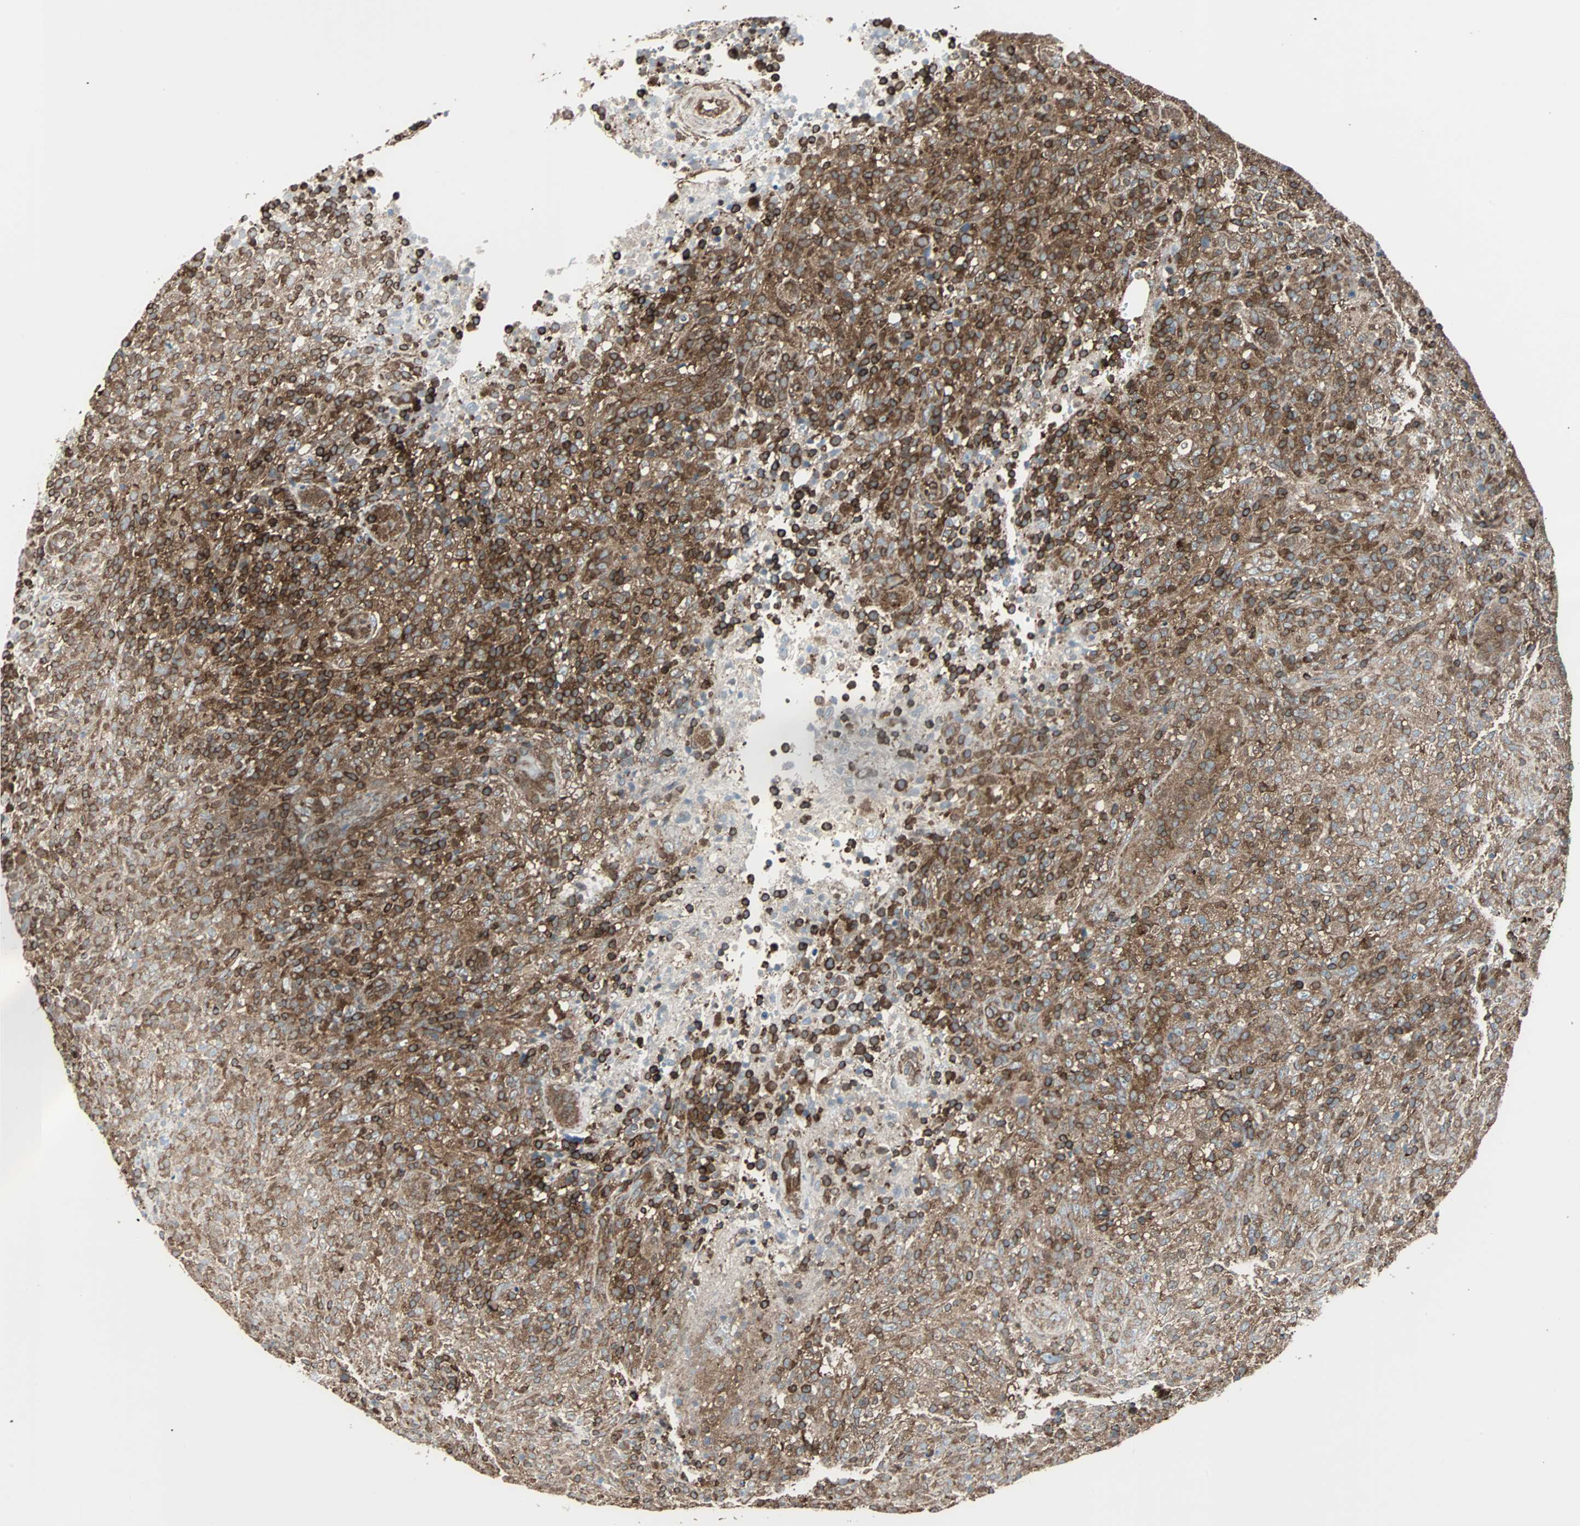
{"staining": {"intensity": "moderate", "quantity": ">75%", "location": "cytoplasmic/membranous"}, "tissue": "lymphoma", "cell_type": "Tumor cells", "image_type": "cancer", "snomed": [{"axis": "morphology", "description": "Malignant lymphoma, non-Hodgkin's type, High grade"}, {"axis": "topography", "description": "Lymph node"}], "caption": "Immunohistochemistry (IHC) photomicrograph of lymphoma stained for a protein (brown), which reveals medium levels of moderate cytoplasmic/membranous positivity in approximately >75% of tumor cells.", "gene": "RELA", "patient": {"sex": "female", "age": 76}}